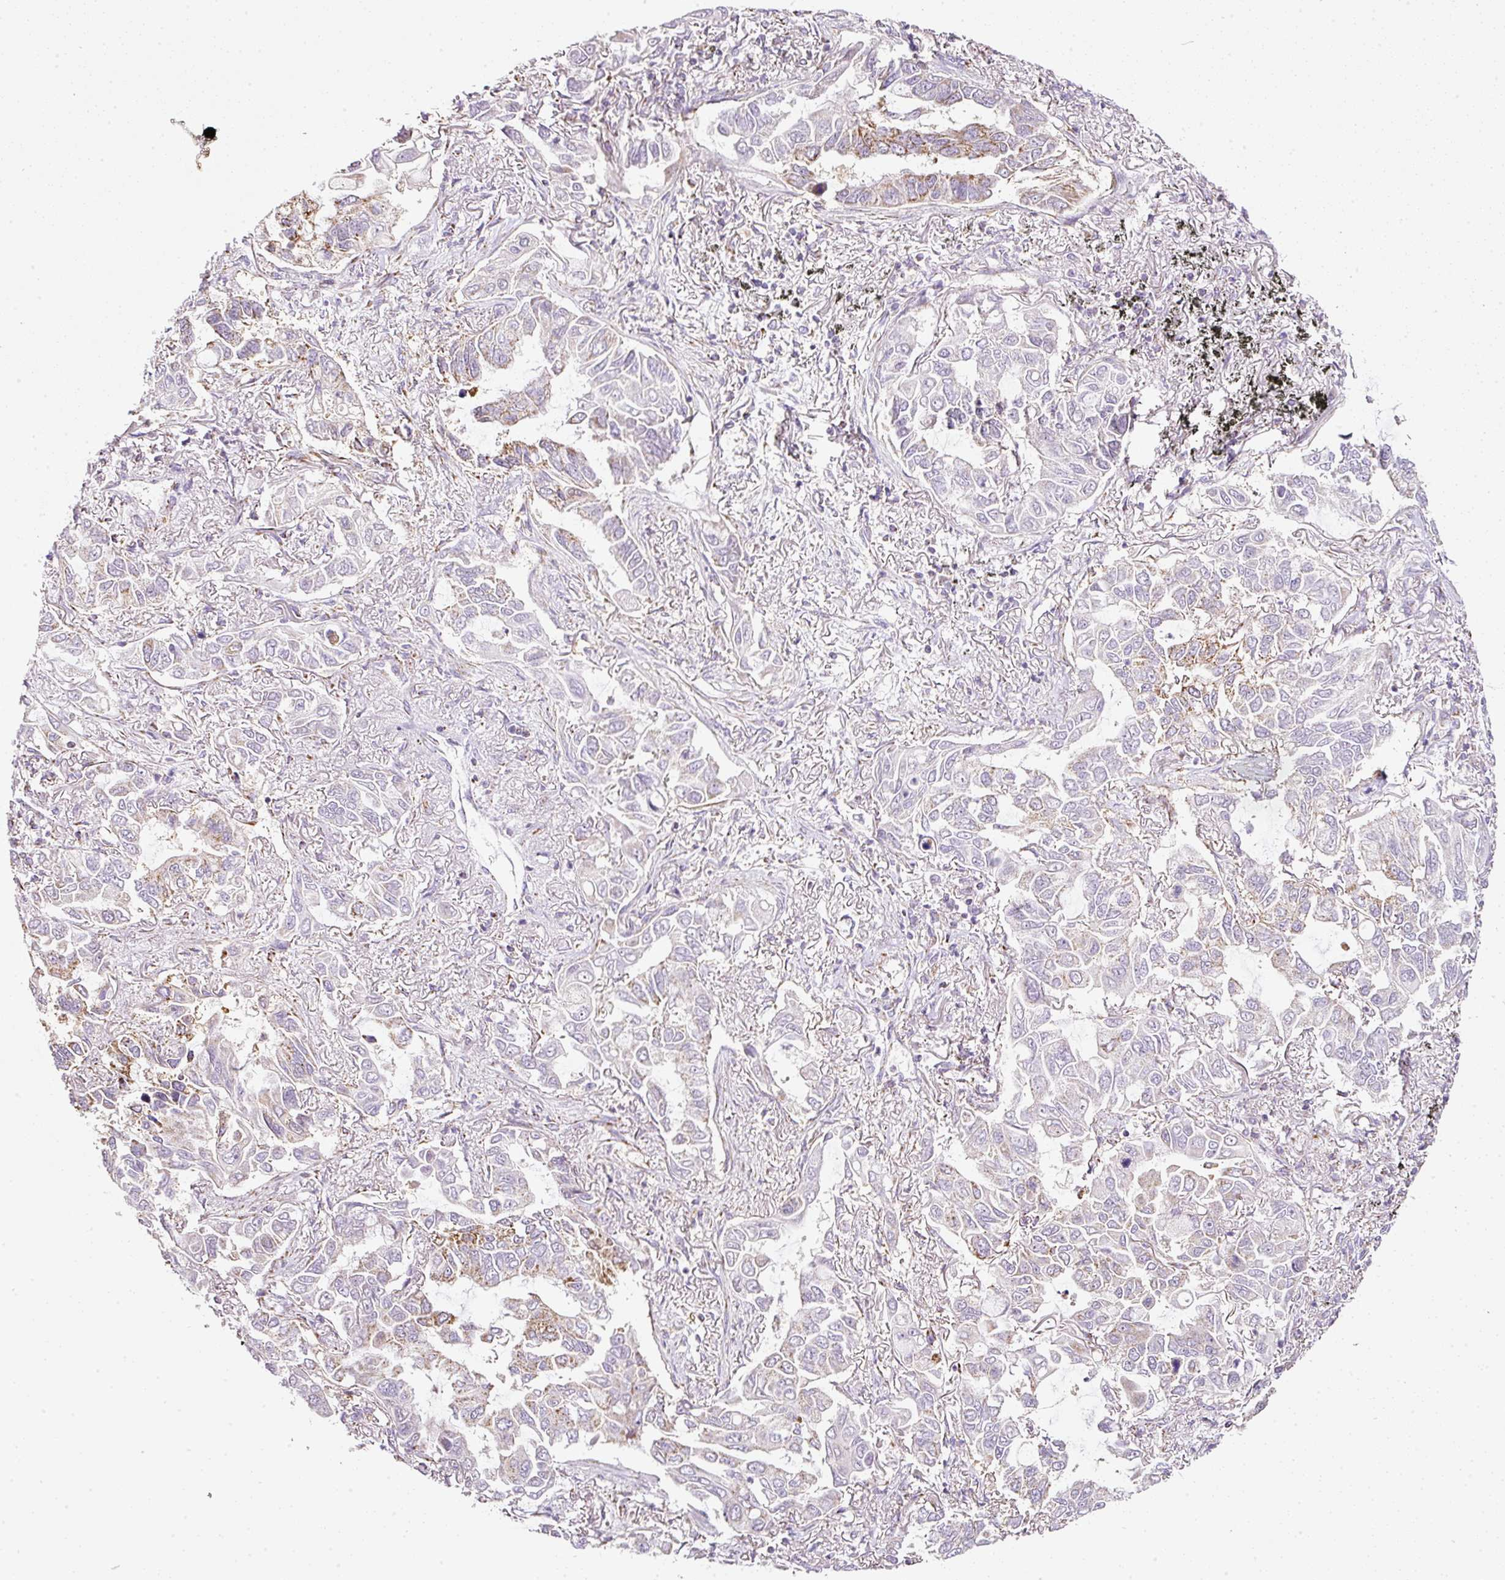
{"staining": {"intensity": "moderate", "quantity": "<25%", "location": "cytoplasmic/membranous"}, "tissue": "lung cancer", "cell_type": "Tumor cells", "image_type": "cancer", "snomed": [{"axis": "morphology", "description": "Adenocarcinoma, NOS"}, {"axis": "topography", "description": "Lung"}], "caption": "The micrograph shows immunohistochemical staining of lung cancer (adenocarcinoma). There is moderate cytoplasmic/membranous expression is identified in approximately <25% of tumor cells. (DAB (3,3'-diaminobenzidine) IHC, brown staining for protein, blue staining for nuclei).", "gene": "SDHA", "patient": {"sex": "male", "age": 64}}